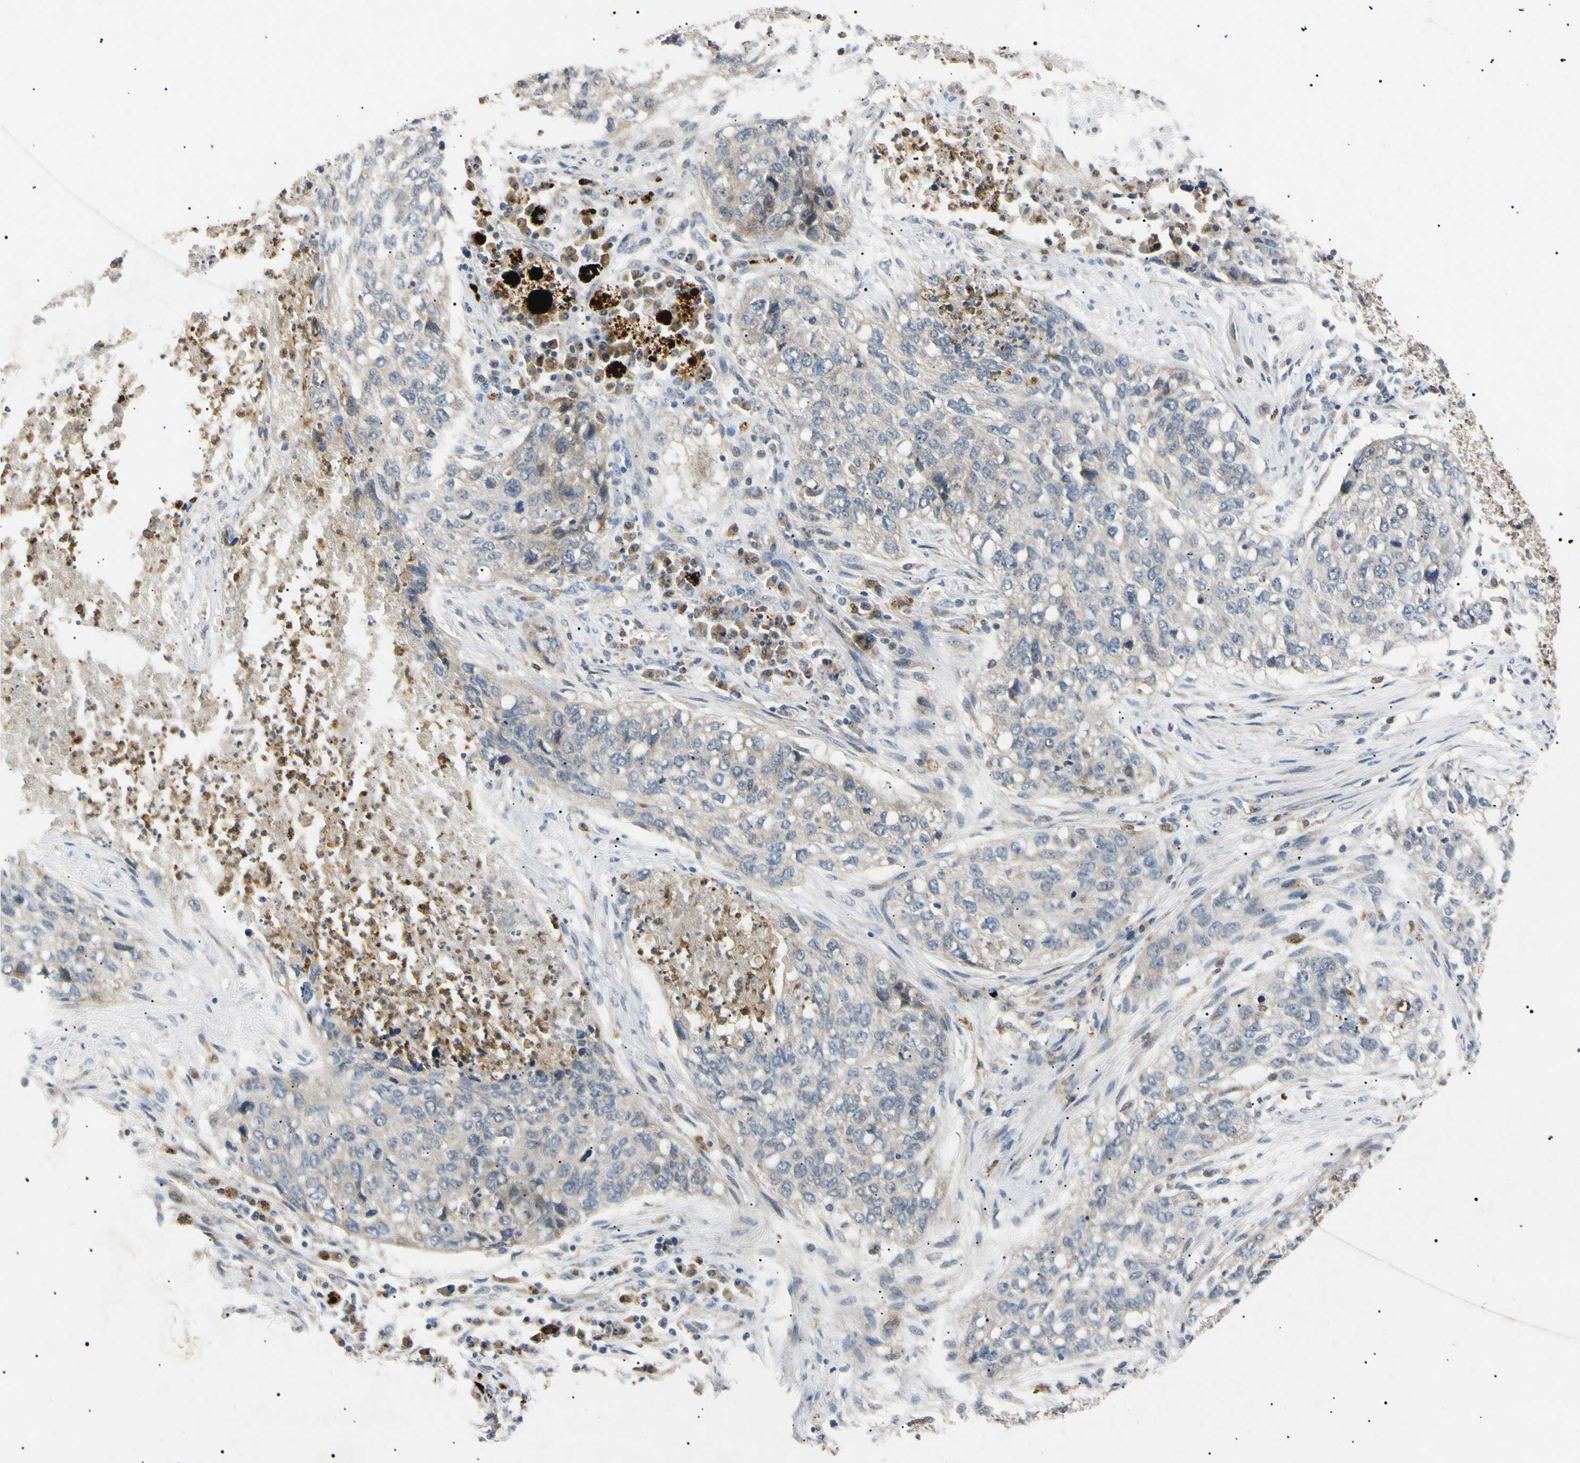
{"staining": {"intensity": "negative", "quantity": "none", "location": "none"}, "tissue": "lung cancer", "cell_type": "Tumor cells", "image_type": "cancer", "snomed": [{"axis": "morphology", "description": "Squamous cell carcinoma, NOS"}, {"axis": "topography", "description": "Lung"}], "caption": "This is a histopathology image of immunohistochemistry (IHC) staining of lung cancer, which shows no staining in tumor cells.", "gene": "TUBB4A", "patient": {"sex": "female", "age": 63}}